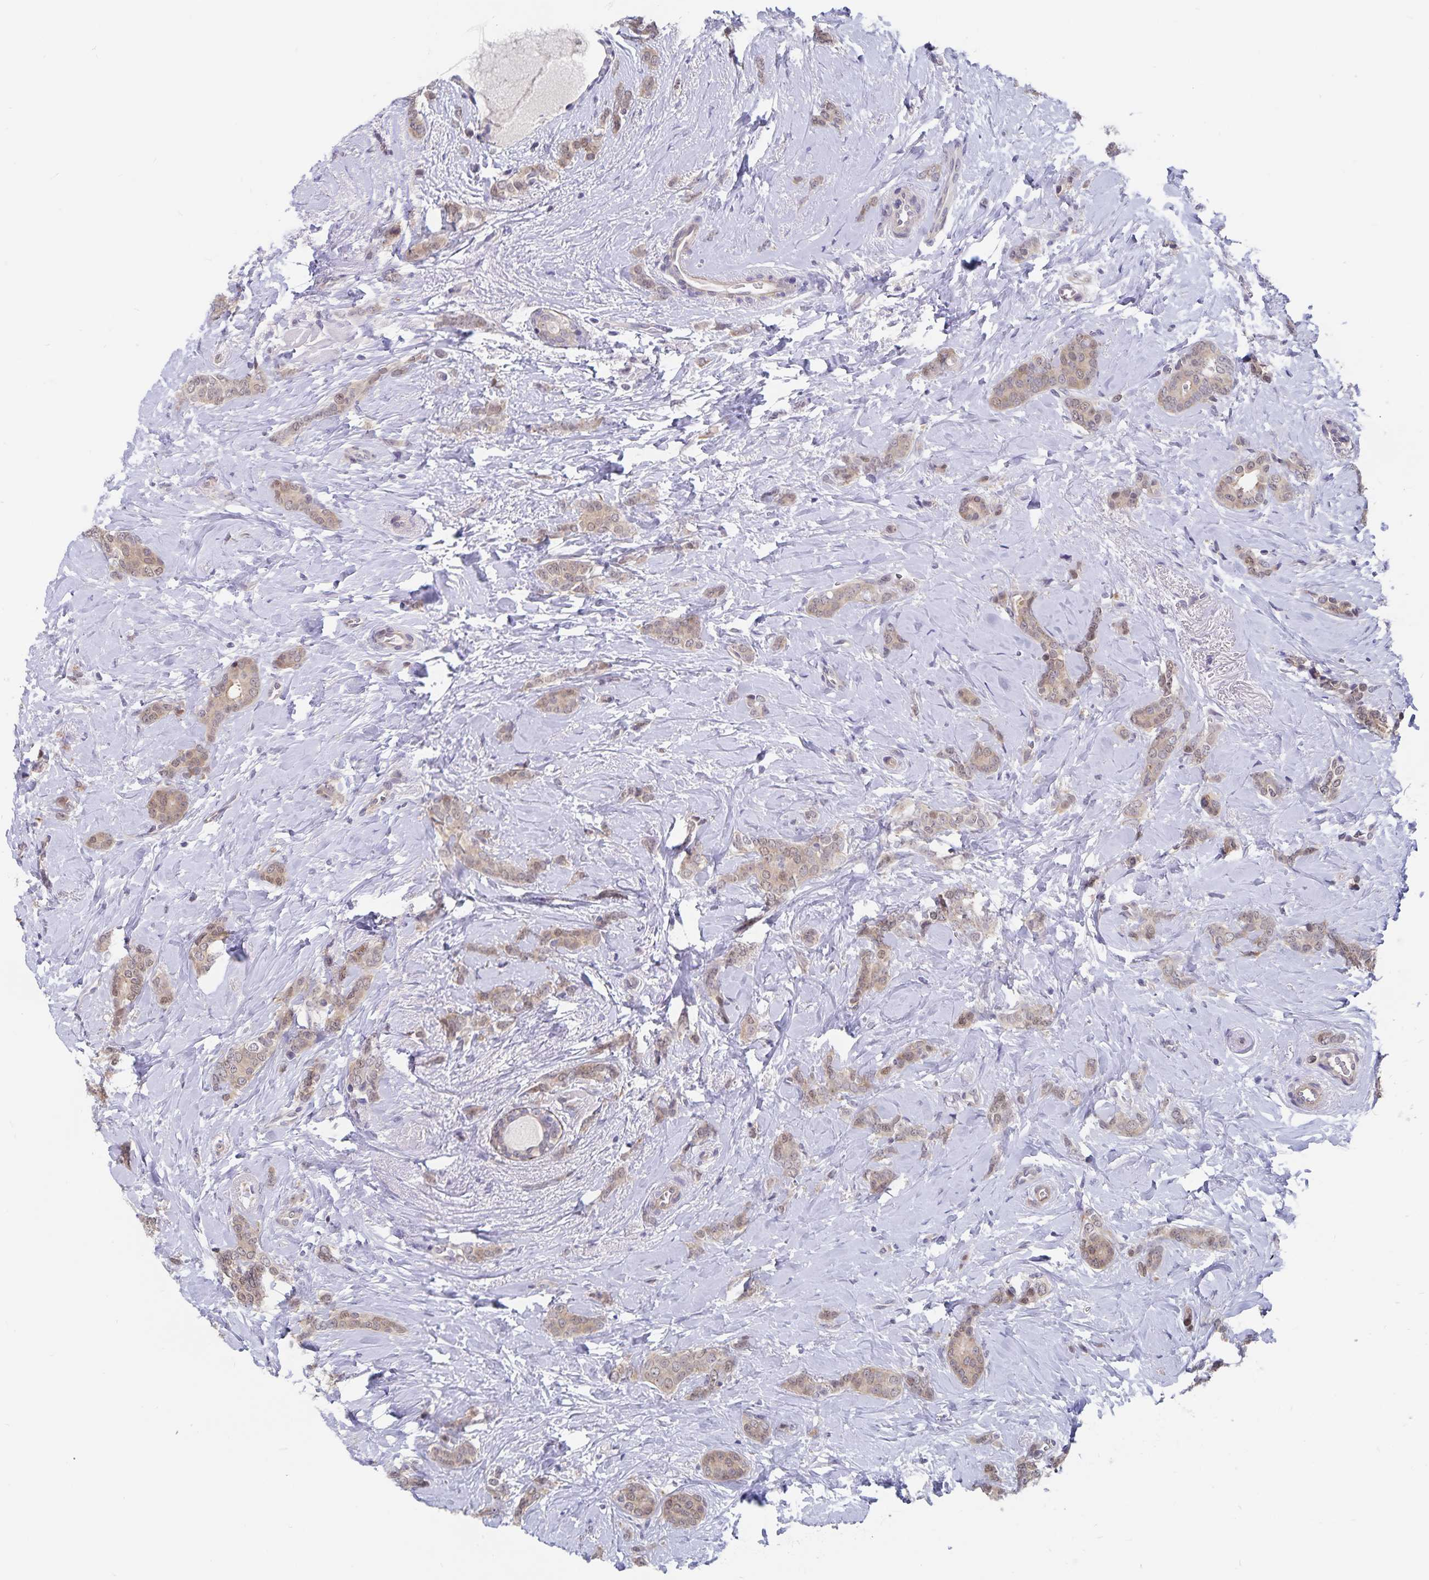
{"staining": {"intensity": "weak", "quantity": ">75%", "location": "cytoplasmic/membranous,nuclear"}, "tissue": "breast cancer", "cell_type": "Tumor cells", "image_type": "cancer", "snomed": [{"axis": "morphology", "description": "Normal tissue, NOS"}, {"axis": "morphology", "description": "Duct carcinoma"}, {"axis": "topography", "description": "Breast"}], "caption": "The immunohistochemical stain labels weak cytoplasmic/membranous and nuclear expression in tumor cells of infiltrating ductal carcinoma (breast) tissue.", "gene": "BAG6", "patient": {"sex": "female", "age": 77}}